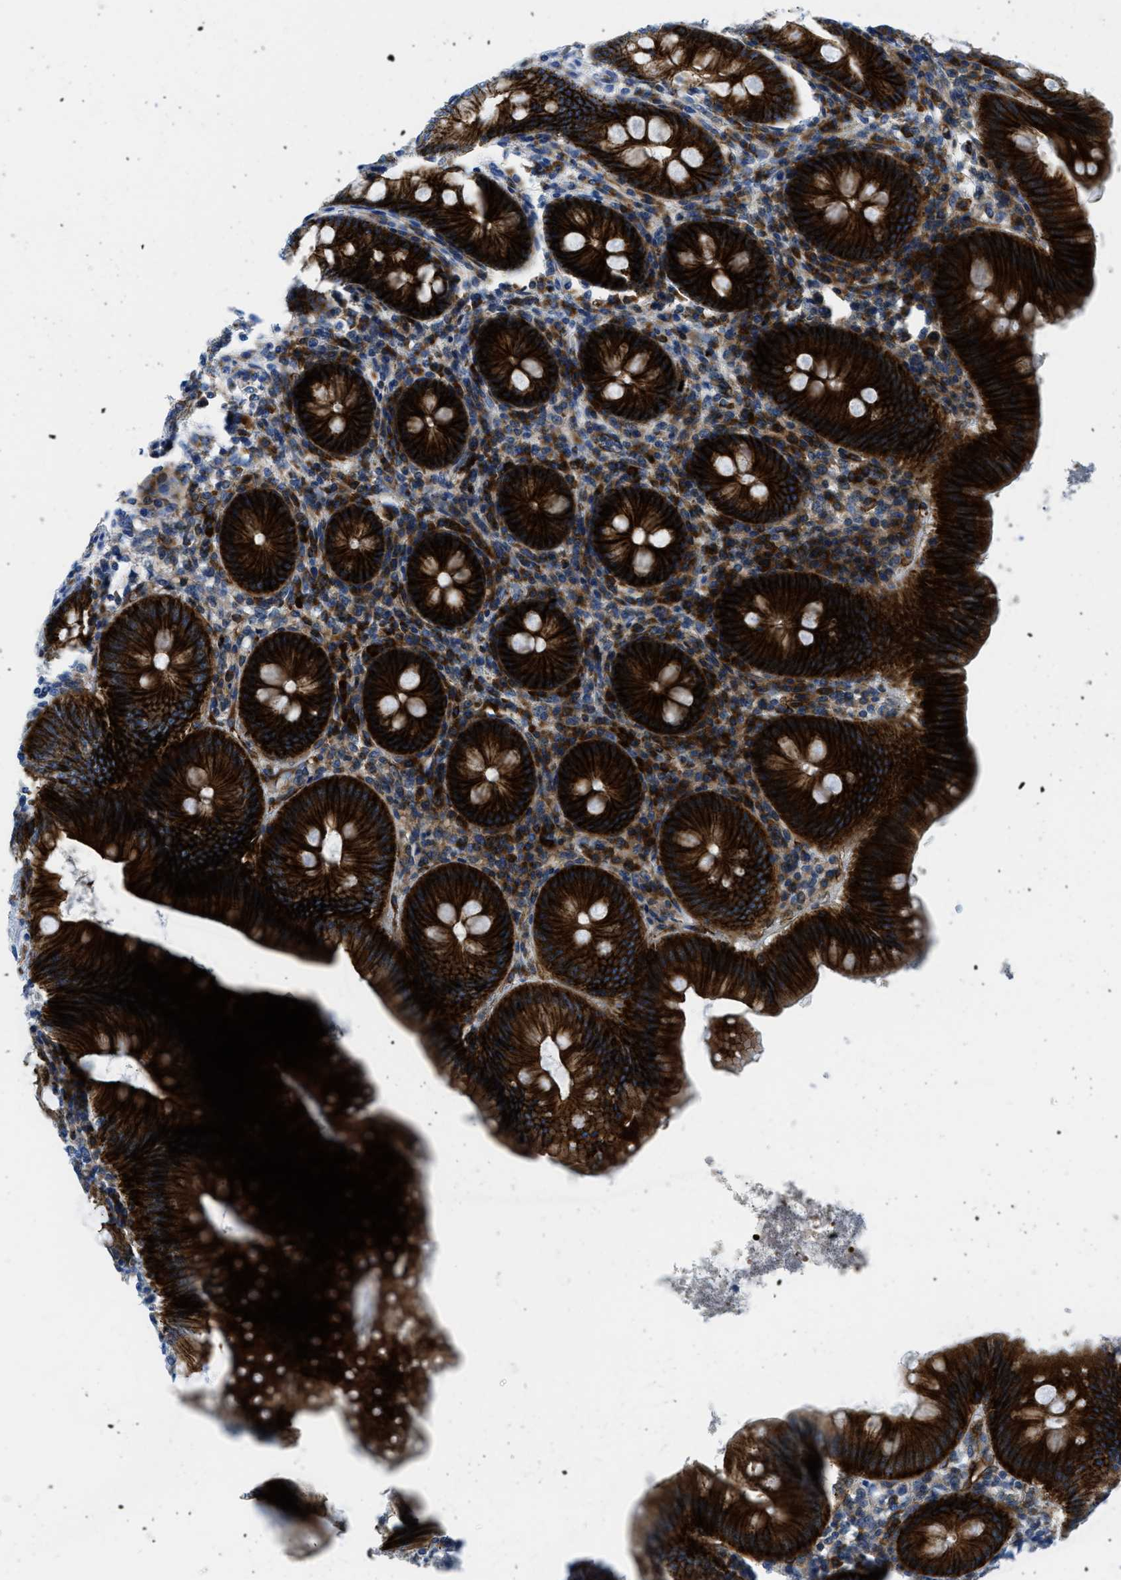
{"staining": {"intensity": "strong", "quantity": ">75%", "location": "cytoplasmic/membranous"}, "tissue": "appendix", "cell_type": "Glandular cells", "image_type": "normal", "snomed": [{"axis": "morphology", "description": "Normal tissue, NOS"}, {"axis": "topography", "description": "Appendix"}], "caption": "Human appendix stained with a protein marker demonstrates strong staining in glandular cells.", "gene": "CUTA", "patient": {"sex": "male", "age": 56}}